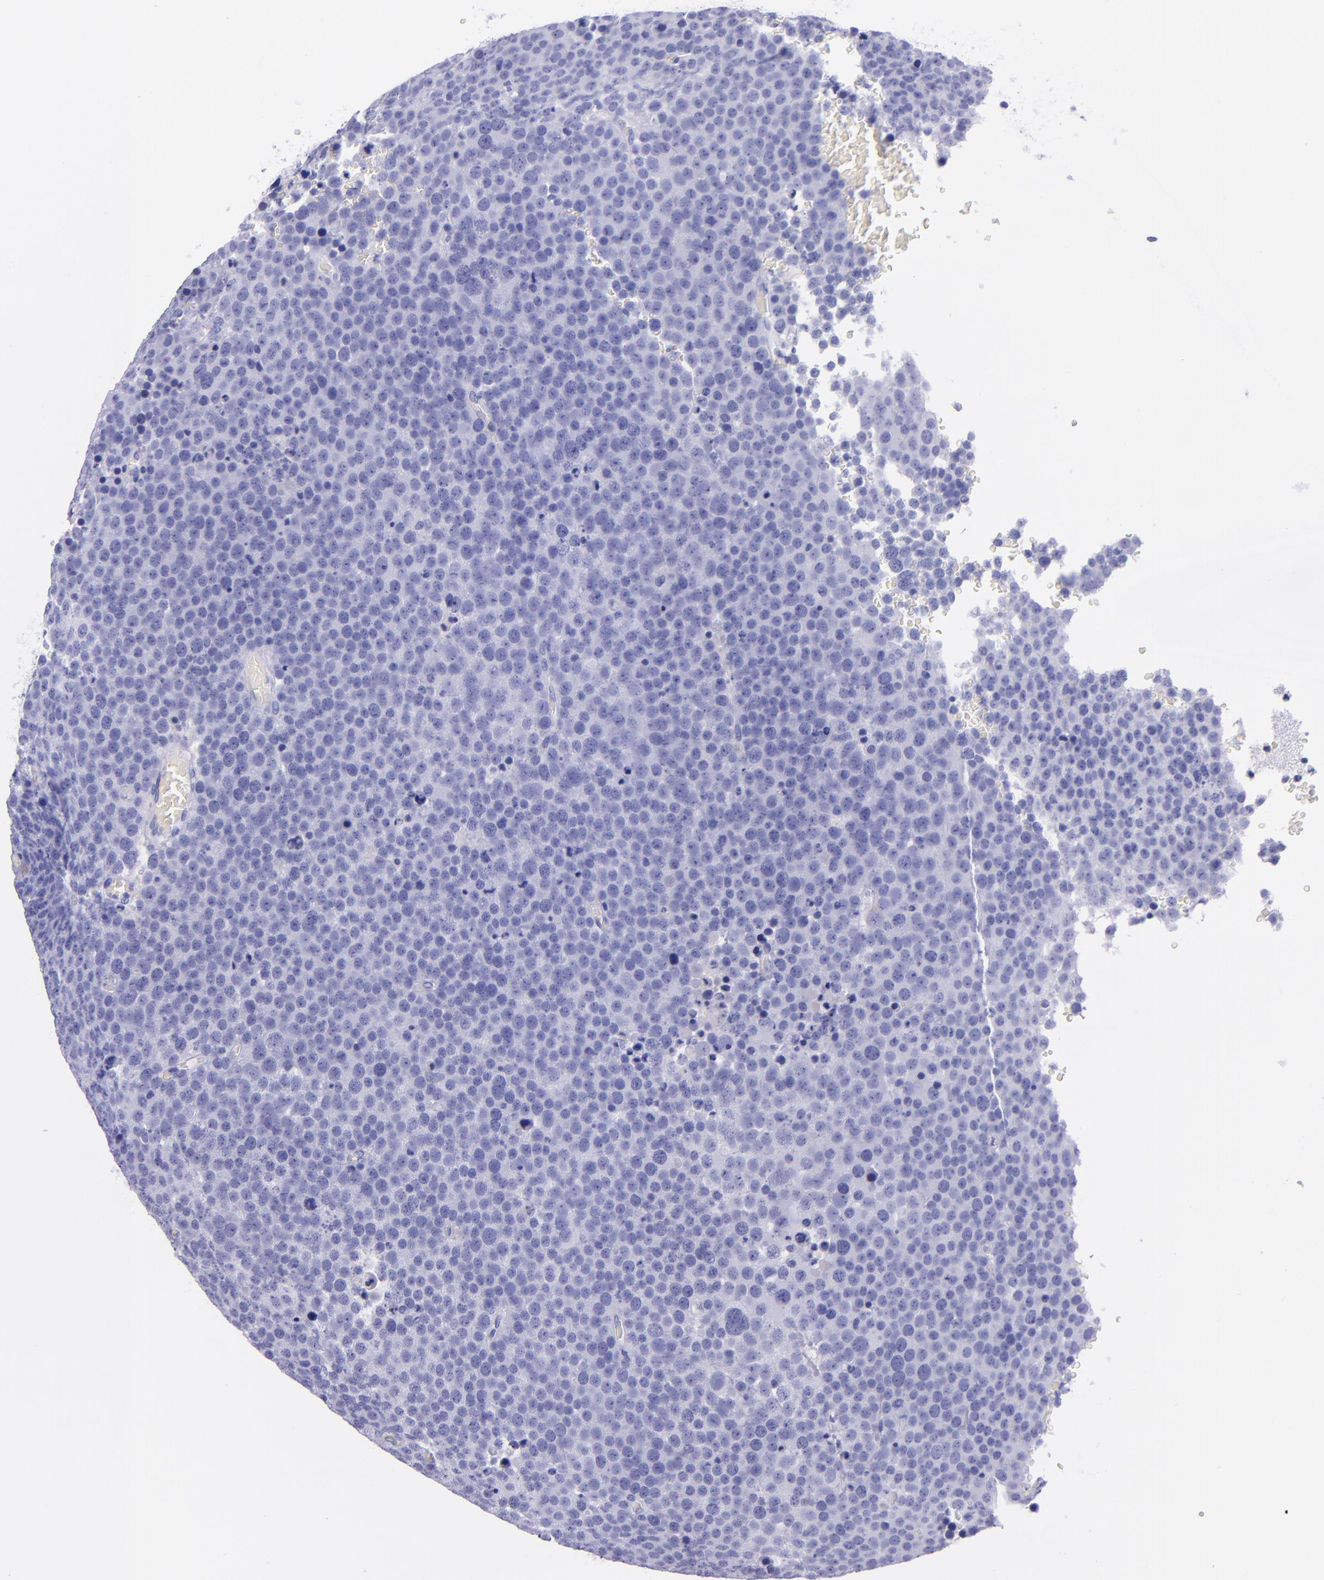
{"staining": {"intensity": "negative", "quantity": "none", "location": "none"}, "tissue": "testis cancer", "cell_type": "Tumor cells", "image_type": "cancer", "snomed": [{"axis": "morphology", "description": "Seminoma, NOS"}, {"axis": "topography", "description": "Testis"}], "caption": "This is an immunohistochemistry histopathology image of seminoma (testis). There is no positivity in tumor cells.", "gene": "SLPI", "patient": {"sex": "male", "age": 71}}